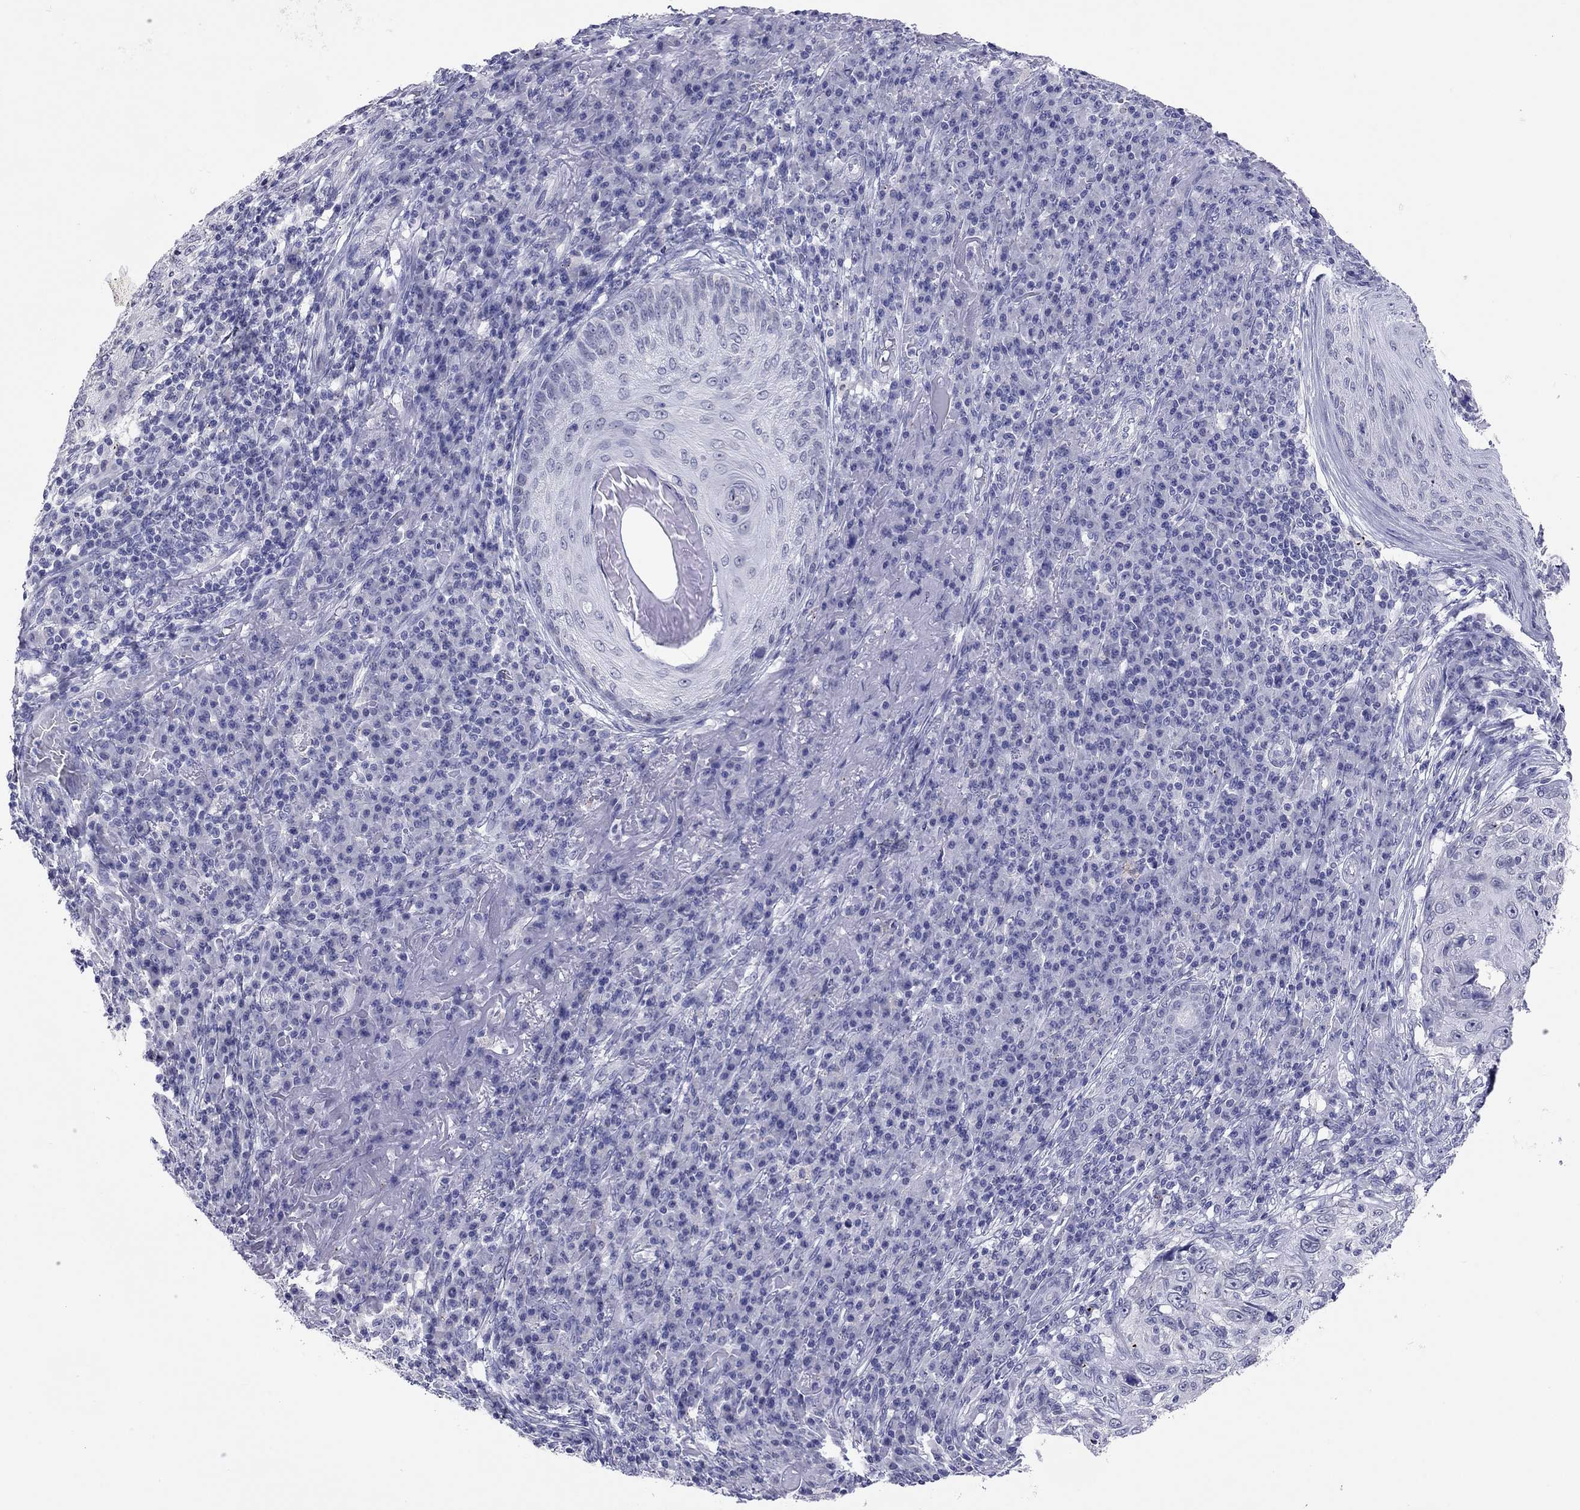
{"staining": {"intensity": "negative", "quantity": "none", "location": "none"}, "tissue": "skin cancer", "cell_type": "Tumor cells", "image_type": "cancer", "snomed": [{"axis": "morphology", "description": "Squamous cell carcinoma, NOS"}, {"axis": "topography", "description": "Skin"}], "caption": "This is an immunohistochemistry (IHC) image of human squamous cell carcinoma (skin). There is no positivity in tumor cells.", "gene": "ARMC12", "patient": {"sex": "male", "age": 92}}